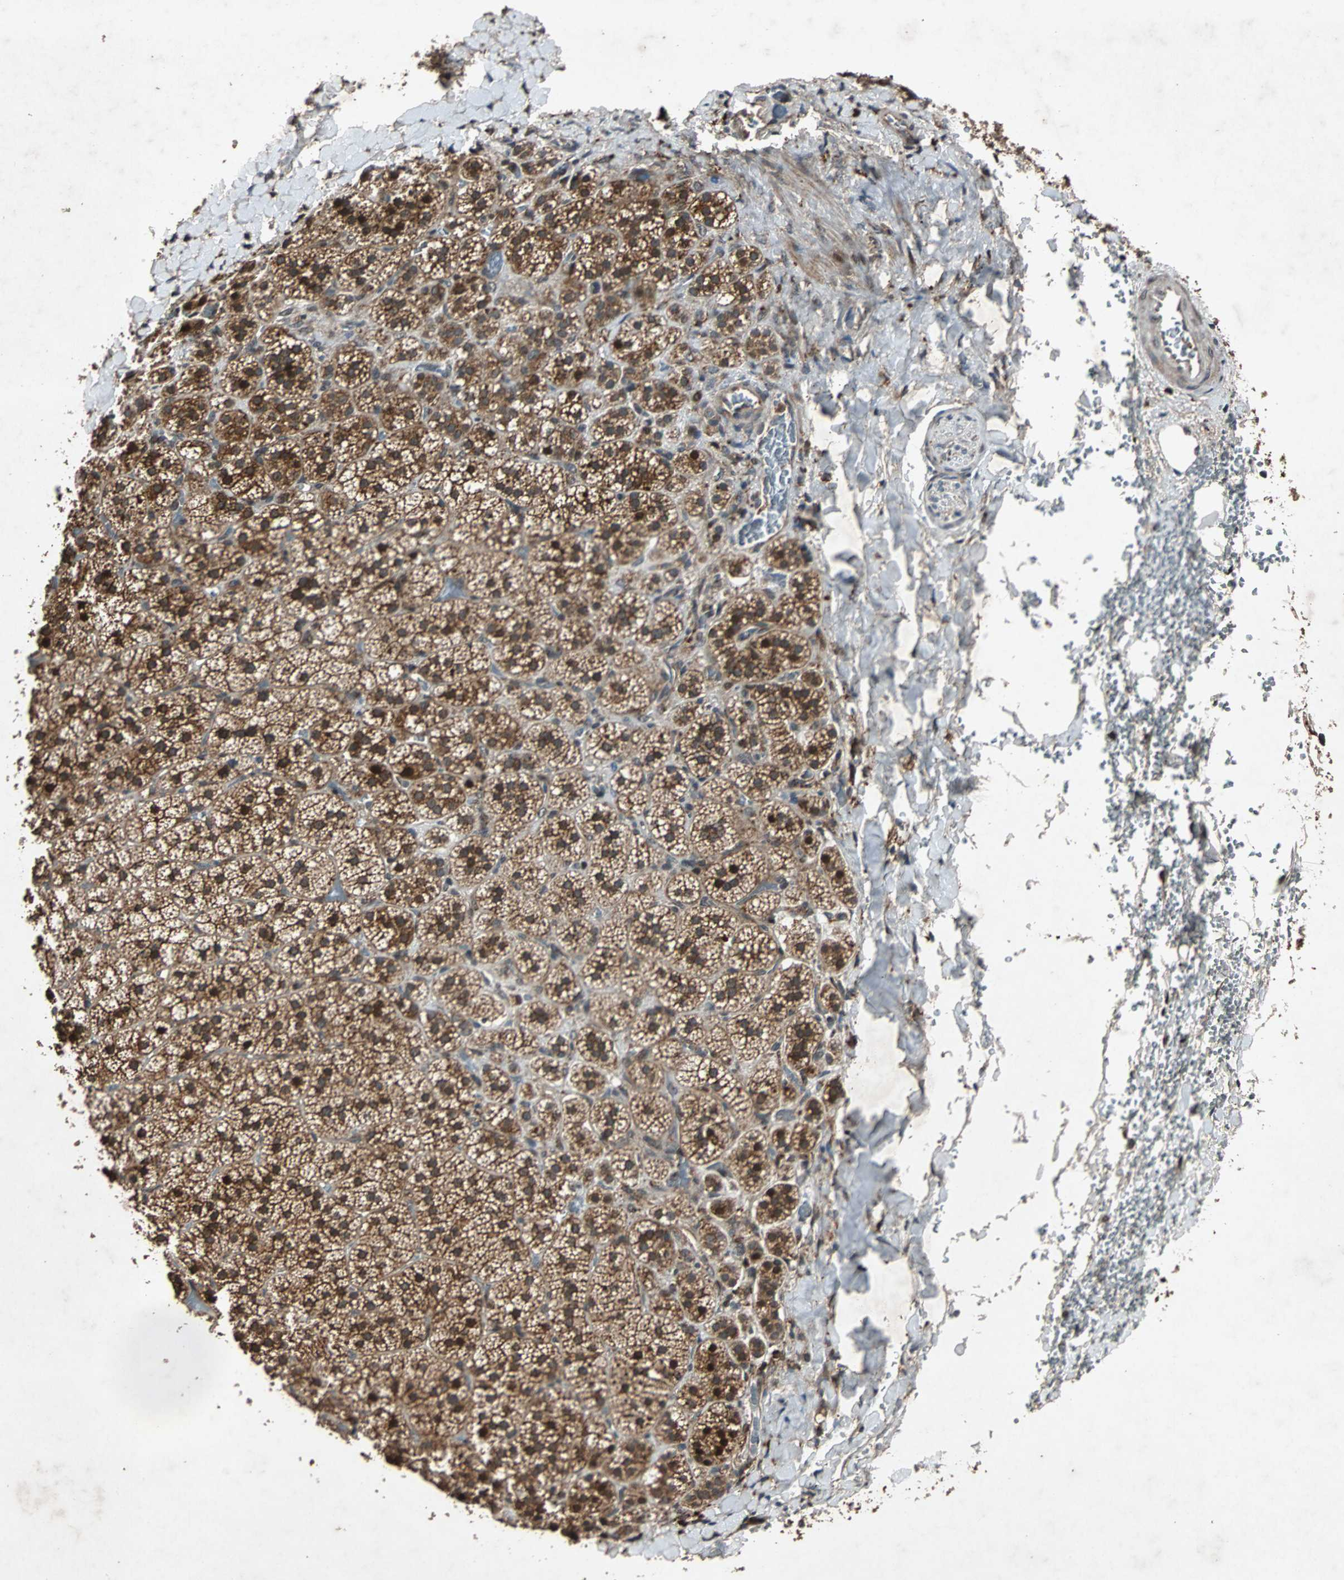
{"staining": {"intensity": "strong", "quantity": ">75%", "location": "cytoplasmic/membranous,nuclear"}, "tissue": "adrenal gland", "cell_type": "Glandular cells", "image_type": "normal", "snomed": [{"axis": "morphology", "description": "Normal tissue, NOS"}, {"axis": "topography", "description": "Adrenal gland"}], "caption": "High-power microscopy captured an IHC photomicrograph of unremarkable adrenal gland, revealing strong cytoplasmic/membranous,nuclear positivity in about >75% of glandular cells. The staining is performed using DAB (3,3'-diaminobenzidine) brown chromogen to label protein expression. The nuclei are counter-stained blue using hematoxylin.", "gene": "USP31", "patient": {"sex": "female", "age": 44}}